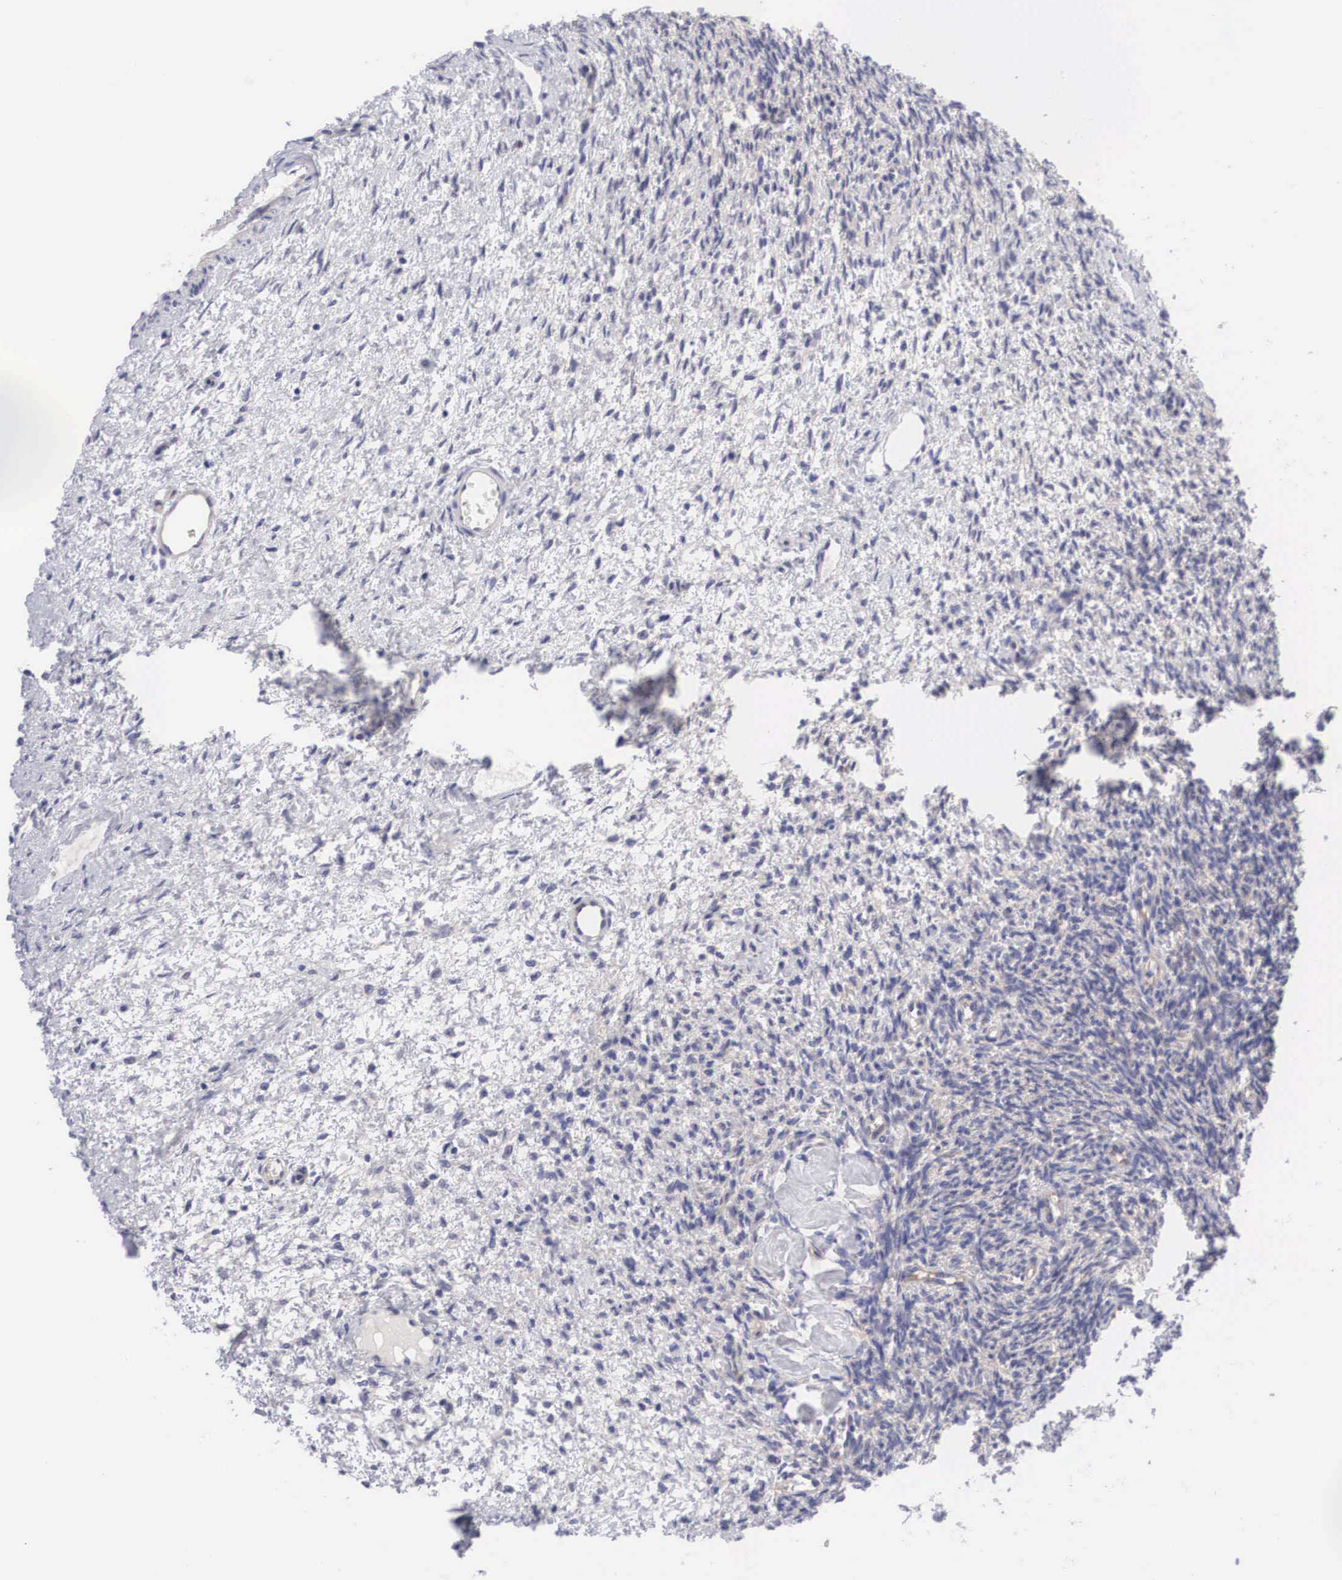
{"staining": {"intensity": "negative", "quantity": "none", "location": "none"}, "tissue": "ovary", "cell_type": "Ovarian stroma cells", "image_type": "normal", "snomed": [{"axis": "morphology", "description": "Normal tissue, NOS"}, {"axis": "topography", "description": "Ovary"}], "caption": "Immunohistochemistry (IHC) photomicrograph of unremarkable ovary stained for a protein (brown), which exhibits no positivity in ovarian stroma cells. (DAB (3,3'-diaminobenzidine) immunohistochemistry visualized using brightfield microscopy, high magnification).", "gene": "MAST4", "patient": {"sex": "female", "age": 32}}